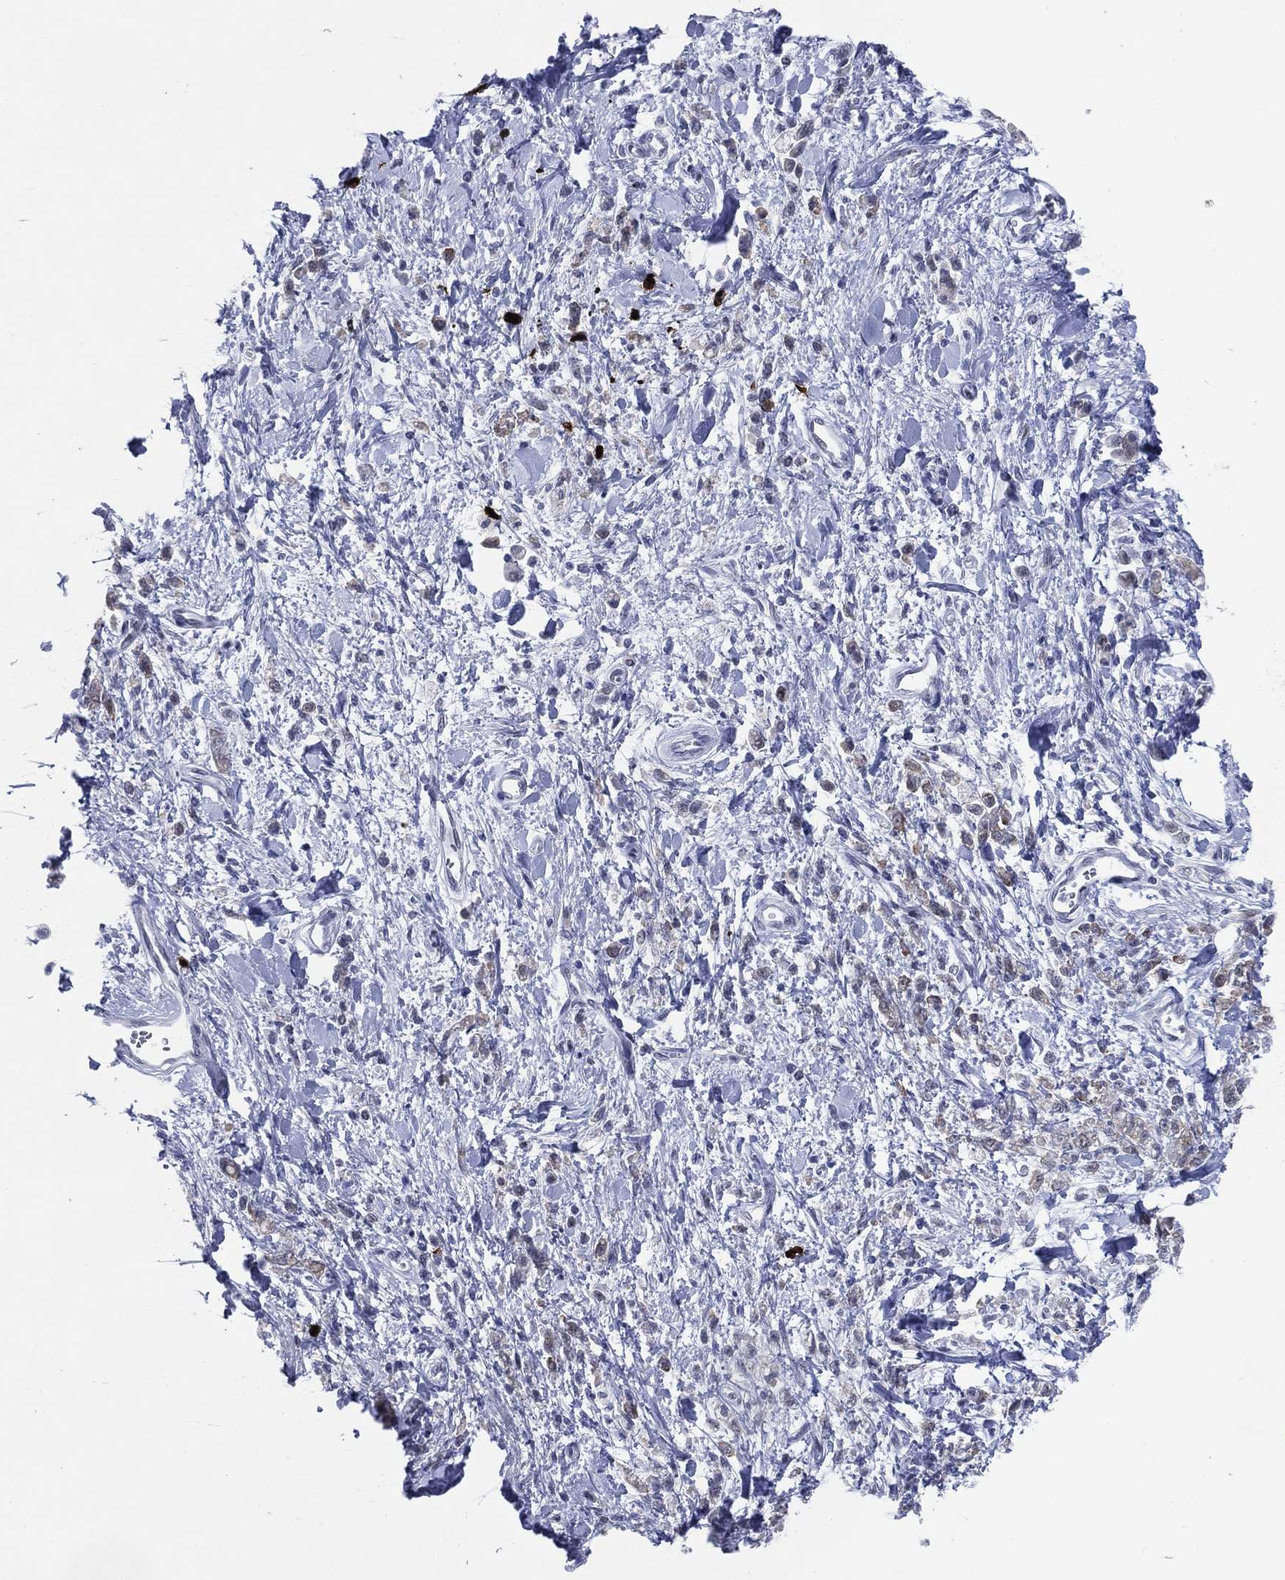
{"staining": {"intensity": "negative", "quantity": "none", "location": "none"}, "tissue": "stomach cancer", "cell_type": "Tumor cells", "image_type": "cancer", "snomed": [{"axis": "morphology", "description": "Adenocarcinoma, NOS"}, {"axis": "topography", "description": "Stomach"}], "caption": "Immunohistochemical staining of human stomach adenocarcinoma reveals no significant expression in tumor cells. (Immunohistochemistry, brightfield microscopy, high magnification).", "gene": "CFAP58", "patient": {"sex": "male", "age": 77}}